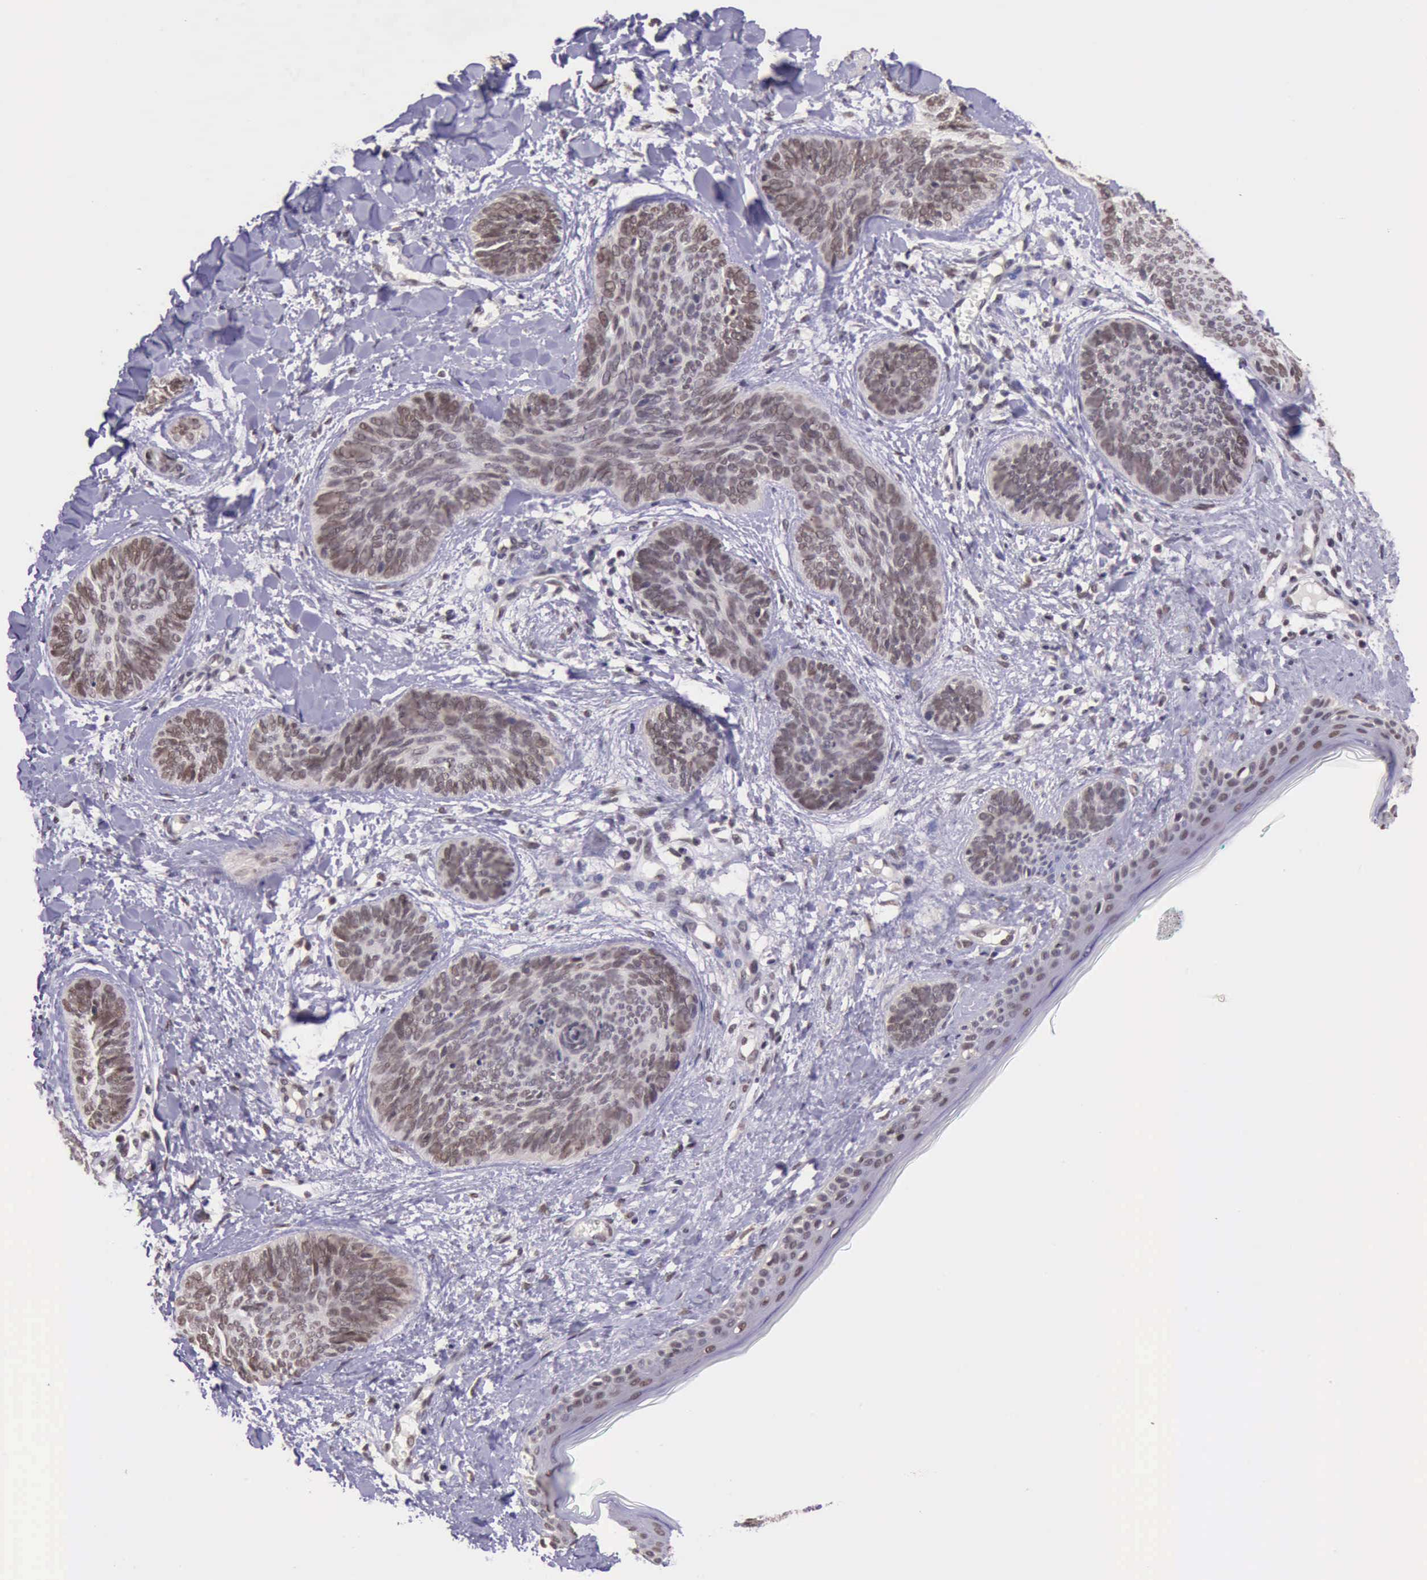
{"staining": {"intensity": "moderate", "quantity": ">75%", "location": "nuclear"}, "tissue": "skin cancer", "cell_type": "Tumor cells", "image_type": "cancer", "snomed": [{"axis": "morphology", "description": "Basal cell carcinoma"}, {"axis": "topography", "description": "Skin"}], "caption": "An immunohistochemistry (IHC) image of tumor tissue is shown. Protein staining in brown shows moderate nuclear positivity in basal cell carcinoma (skin) within tumor cells. The staining is performed using DAB (3,3'-diaminobenzidine) brown chromogen to label protein expression. The nuclei are counter-stained blue using hematoxylin.", "gene": "PRPF39", "patient": {"sex": "female", "age": 81}}